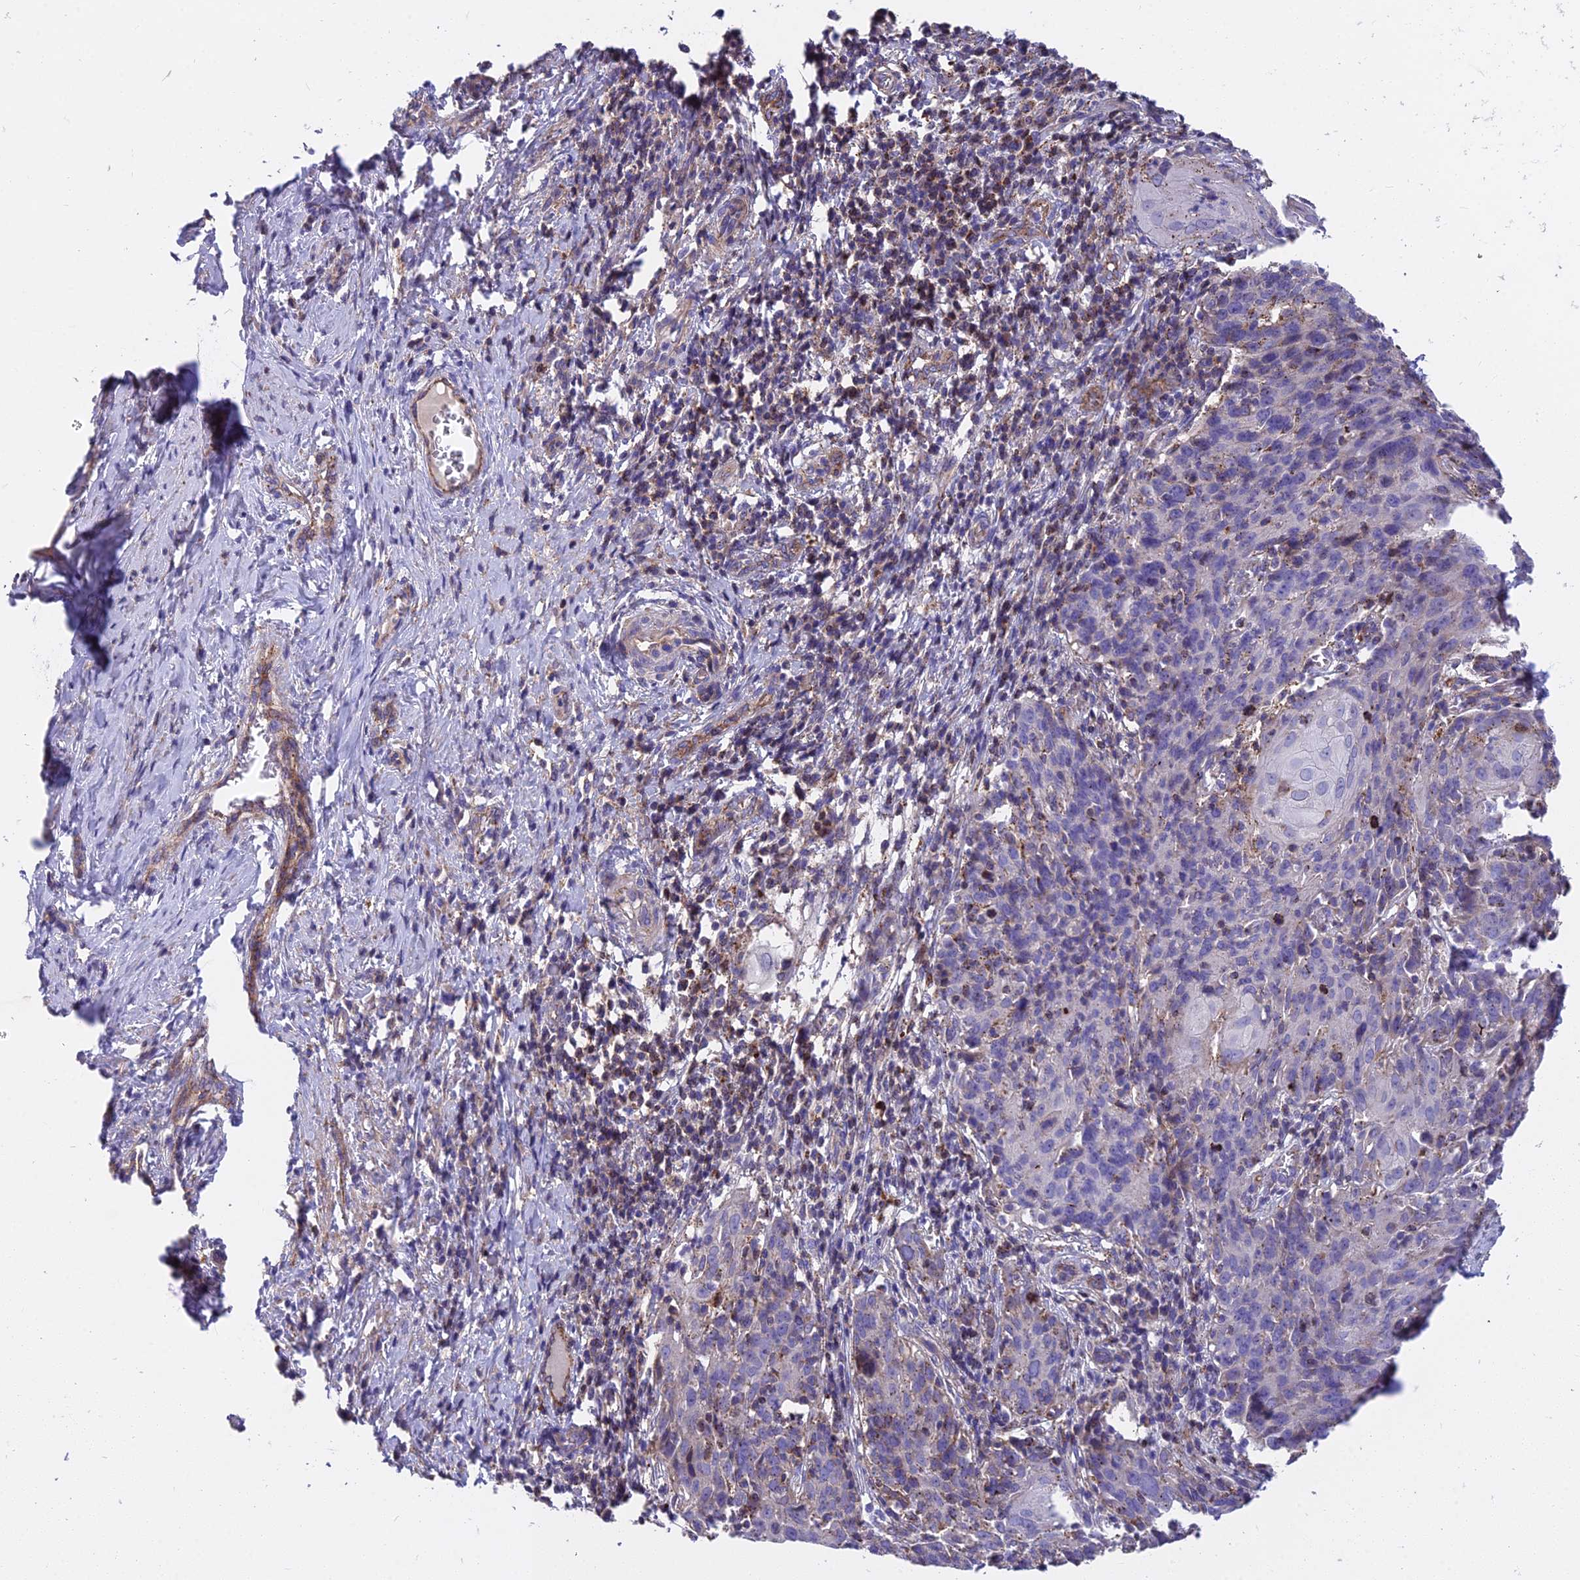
{"staining": {"intensity": "negative", "quantity": "none", "location": "none"}, "tissue": "cervical cancer", "cell_type": "Tumor cells", "image_type": "cancer", "snomed": [{"axis": "morphology", "description": "Squamous cell carcinoma, NOS"}, {"axis": "topography", "description": "Cervix"}], "caption": "Human cervical cancer stained for a protein using immunohistochemistry (IHC) shows no positivity in tumor cells.", "gene": "FRMPD1", "patient": {"sex": "female", "age": 50}}